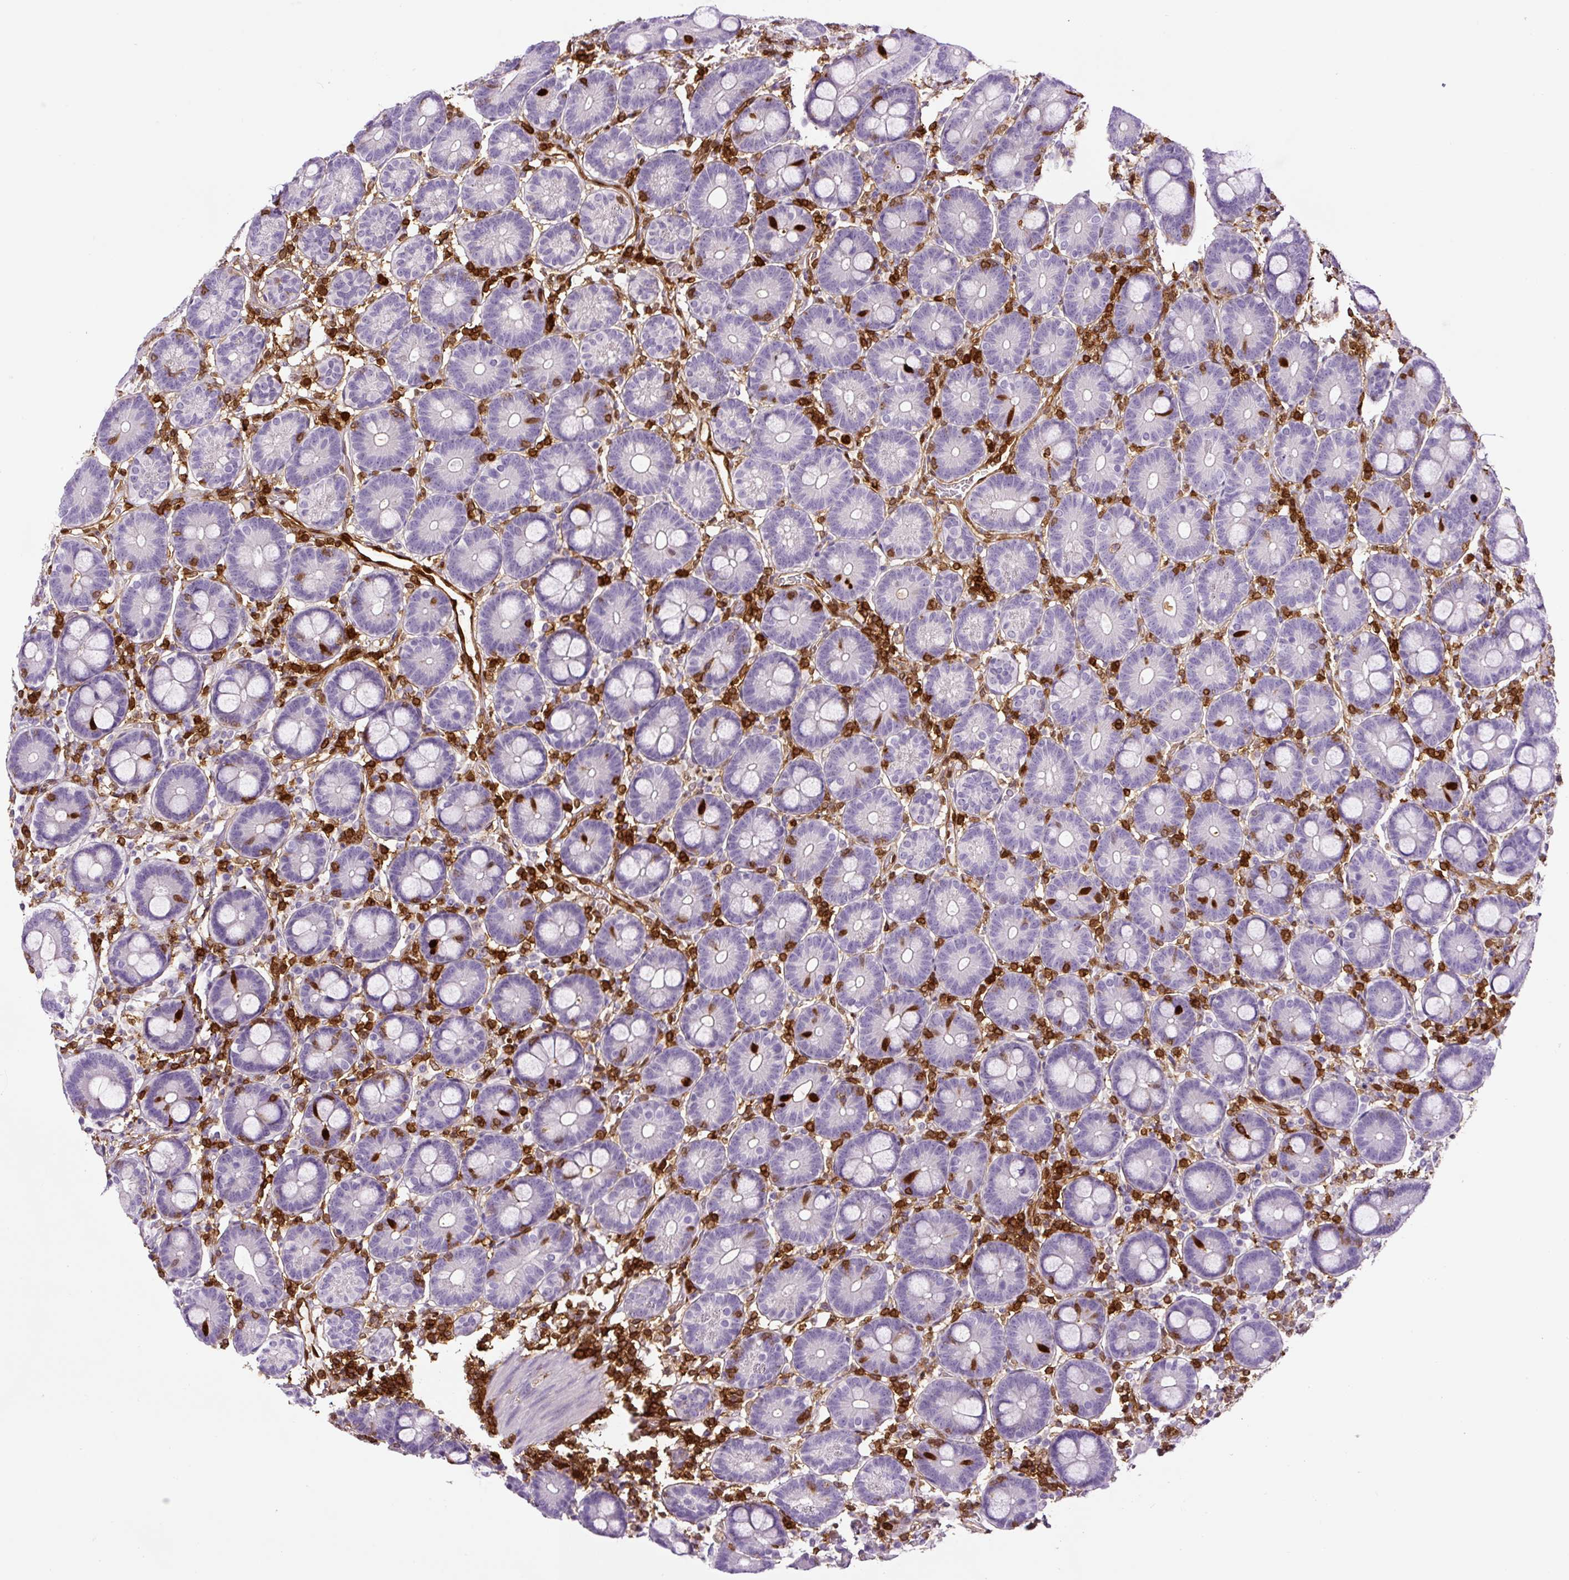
{"staining": {"intensity": "negative", "quantity": "none", "location": "none"}, "tissue": "duodenum", "cell_type": "Glandular cells", "image_type": "normal", "snomed": [{"axis": "morphology", "description": "Normal tissue, NOS"}, {"axis": "topography", "description": "Duodenum"}], "caption": "A high-resolution histopathology image shows immunohistochemistry staining of normal duodenum, which shows no significant expression in glandular cells.", "gene": "ANXA1", "patient": {"sex": "male", "age": 55}}